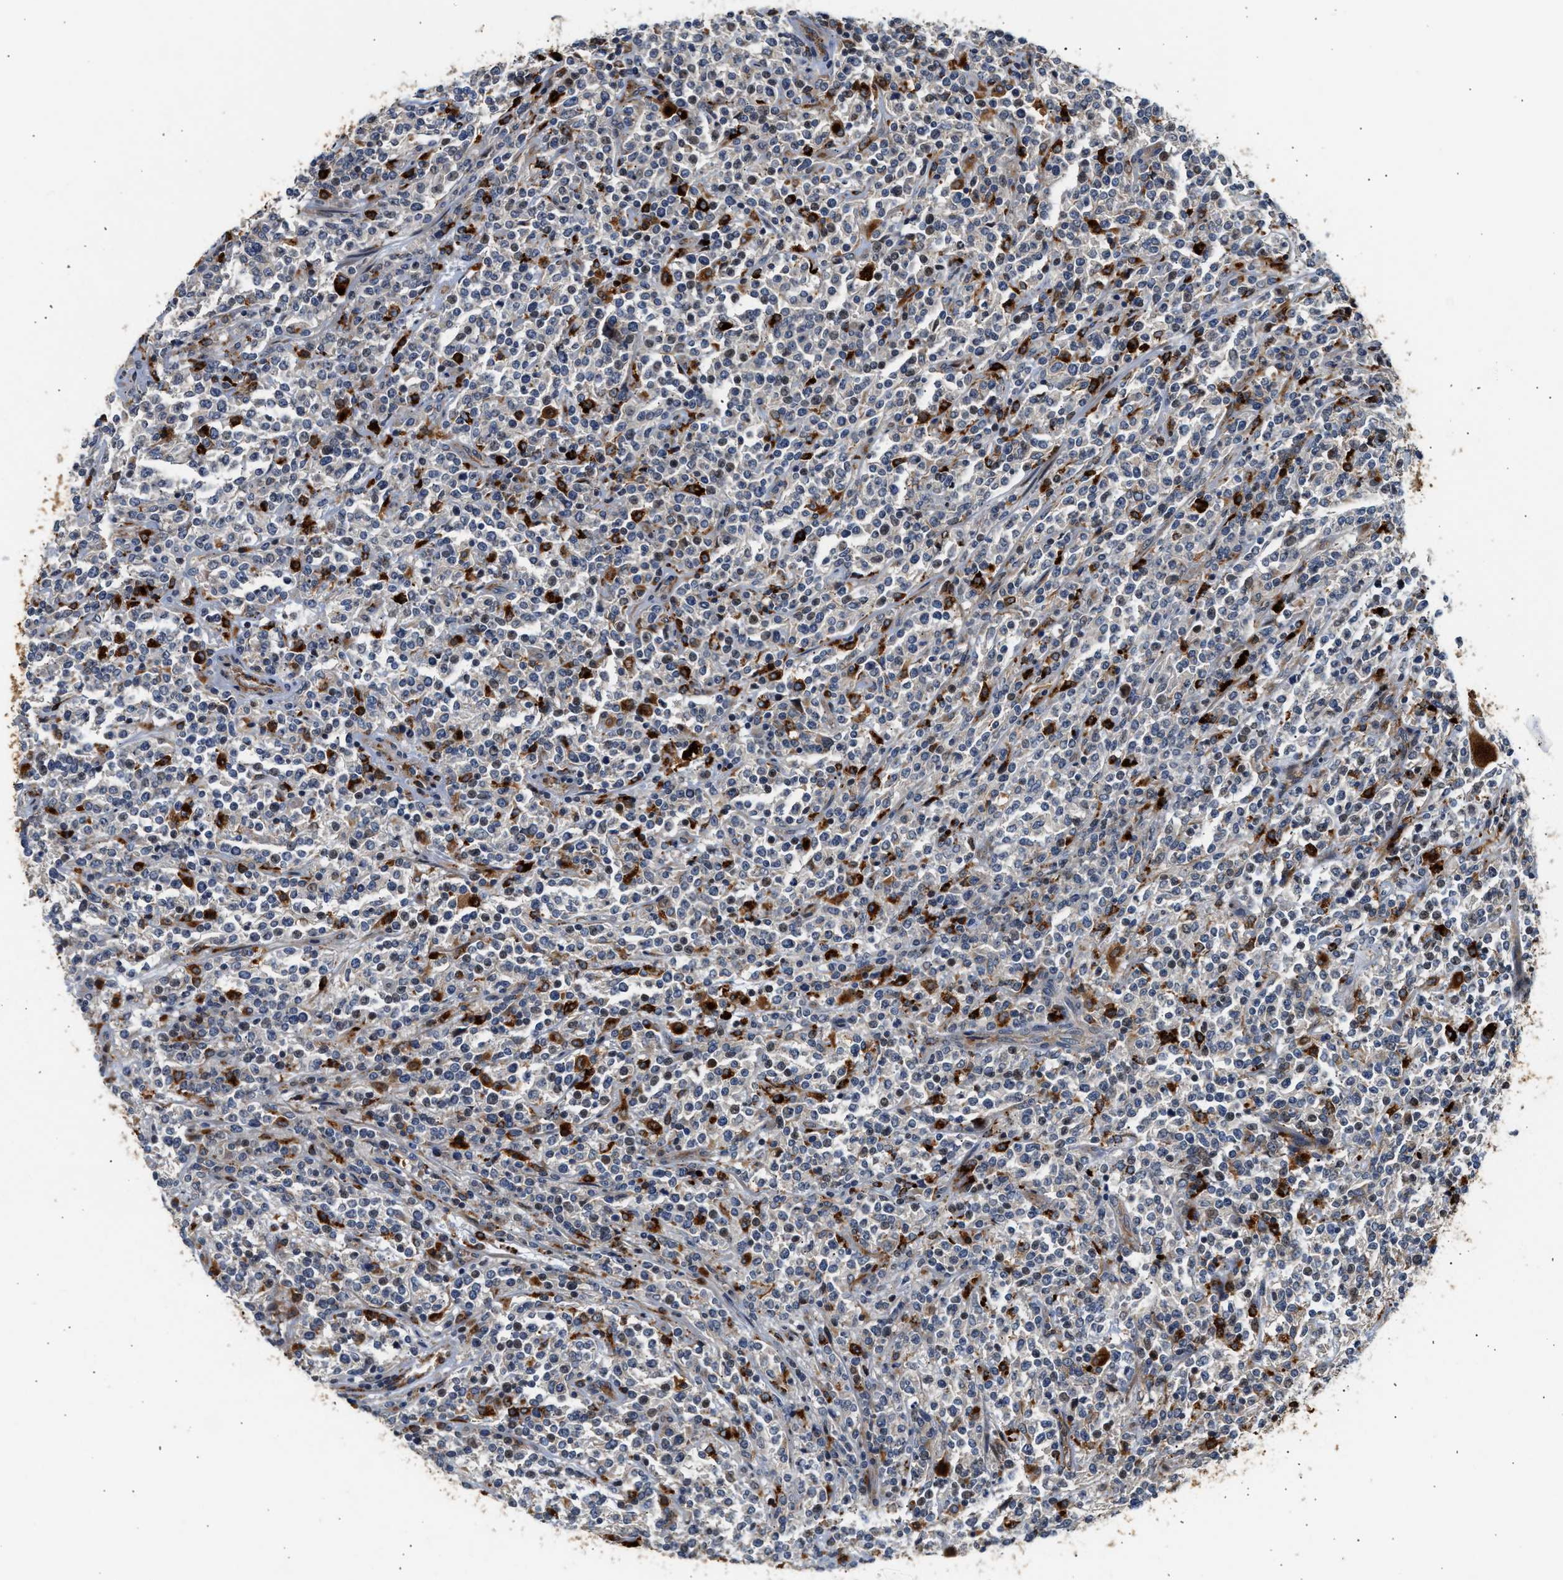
{"staining": {"intensity": "negative", "quantity": "none", "location": "none"}, "tissue": "lymphoma", "cell_type": "Tumor cells", "image_type": "cancer", "snomed": [{"axis": "morphology", "description": "Malignant lymphoma, non-Hodgkin's type, High grade"}, {"axis": "topography", "description": "Soft tissue"}], "caption": "Tumor cells show no significant protein expression in lymphoma.", "gene": "PLD3", "patient": {"sex": "male", "age": 18}}